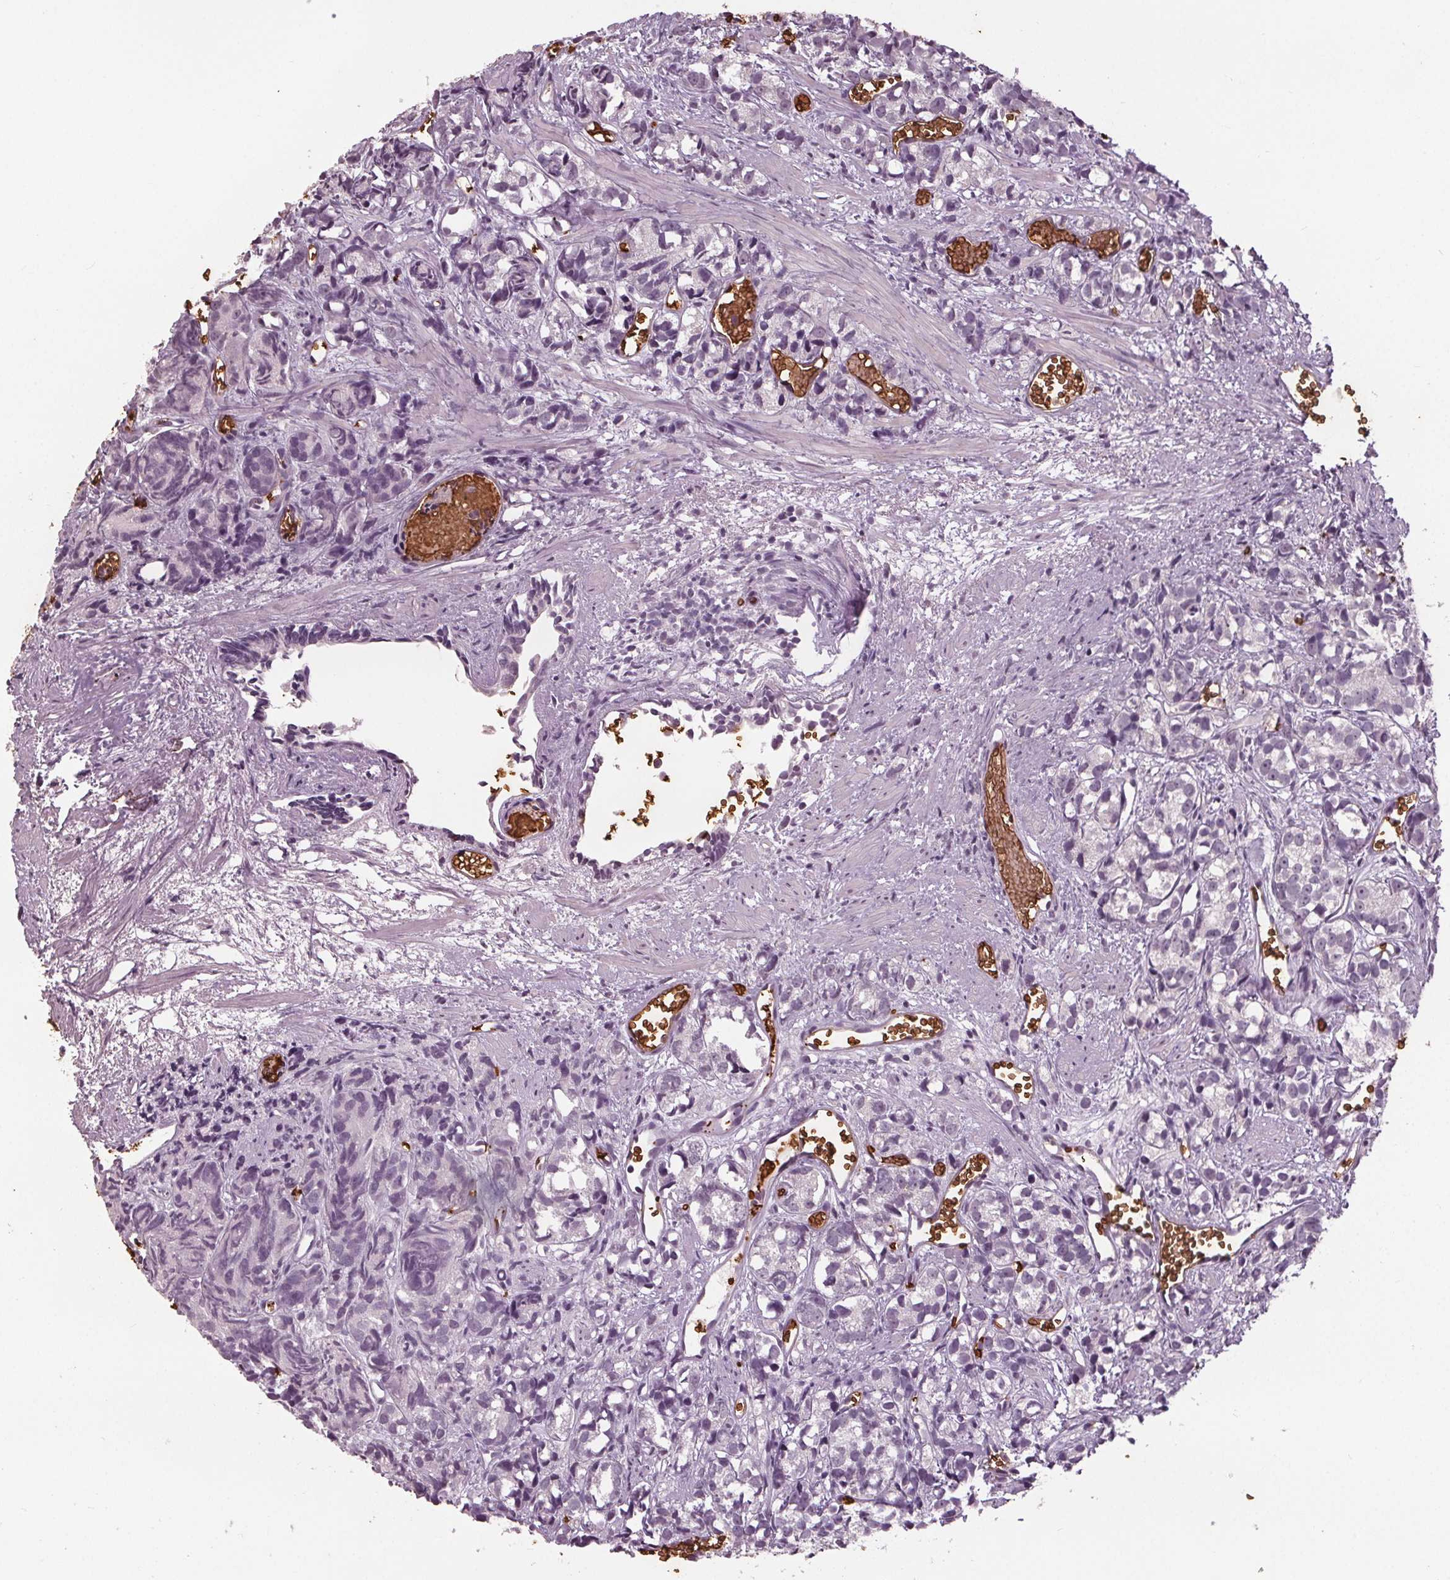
{"staining": {"intensity": "negative", "quantity": "none", "location": "none"}, "tissue": "prostate cancer", "cell_type": "Tumor cells", "image_type": "cancer", "snomed": [{"axis": "morphology", "description": "Adenocarcinoma, High grade"}, {"axis": "topography", "description": "Prostate"}], "caption": "This photomicrograph is of high-grade adenocarcinoma (prostate) stained with immunohistochemistry (IHC) to label a protein in brown with the nuclei are counter-stained blue. There is no staining in tumor cells.", "gene": "SLC4A1", "patient": {"sex": "male", "age": 77}}